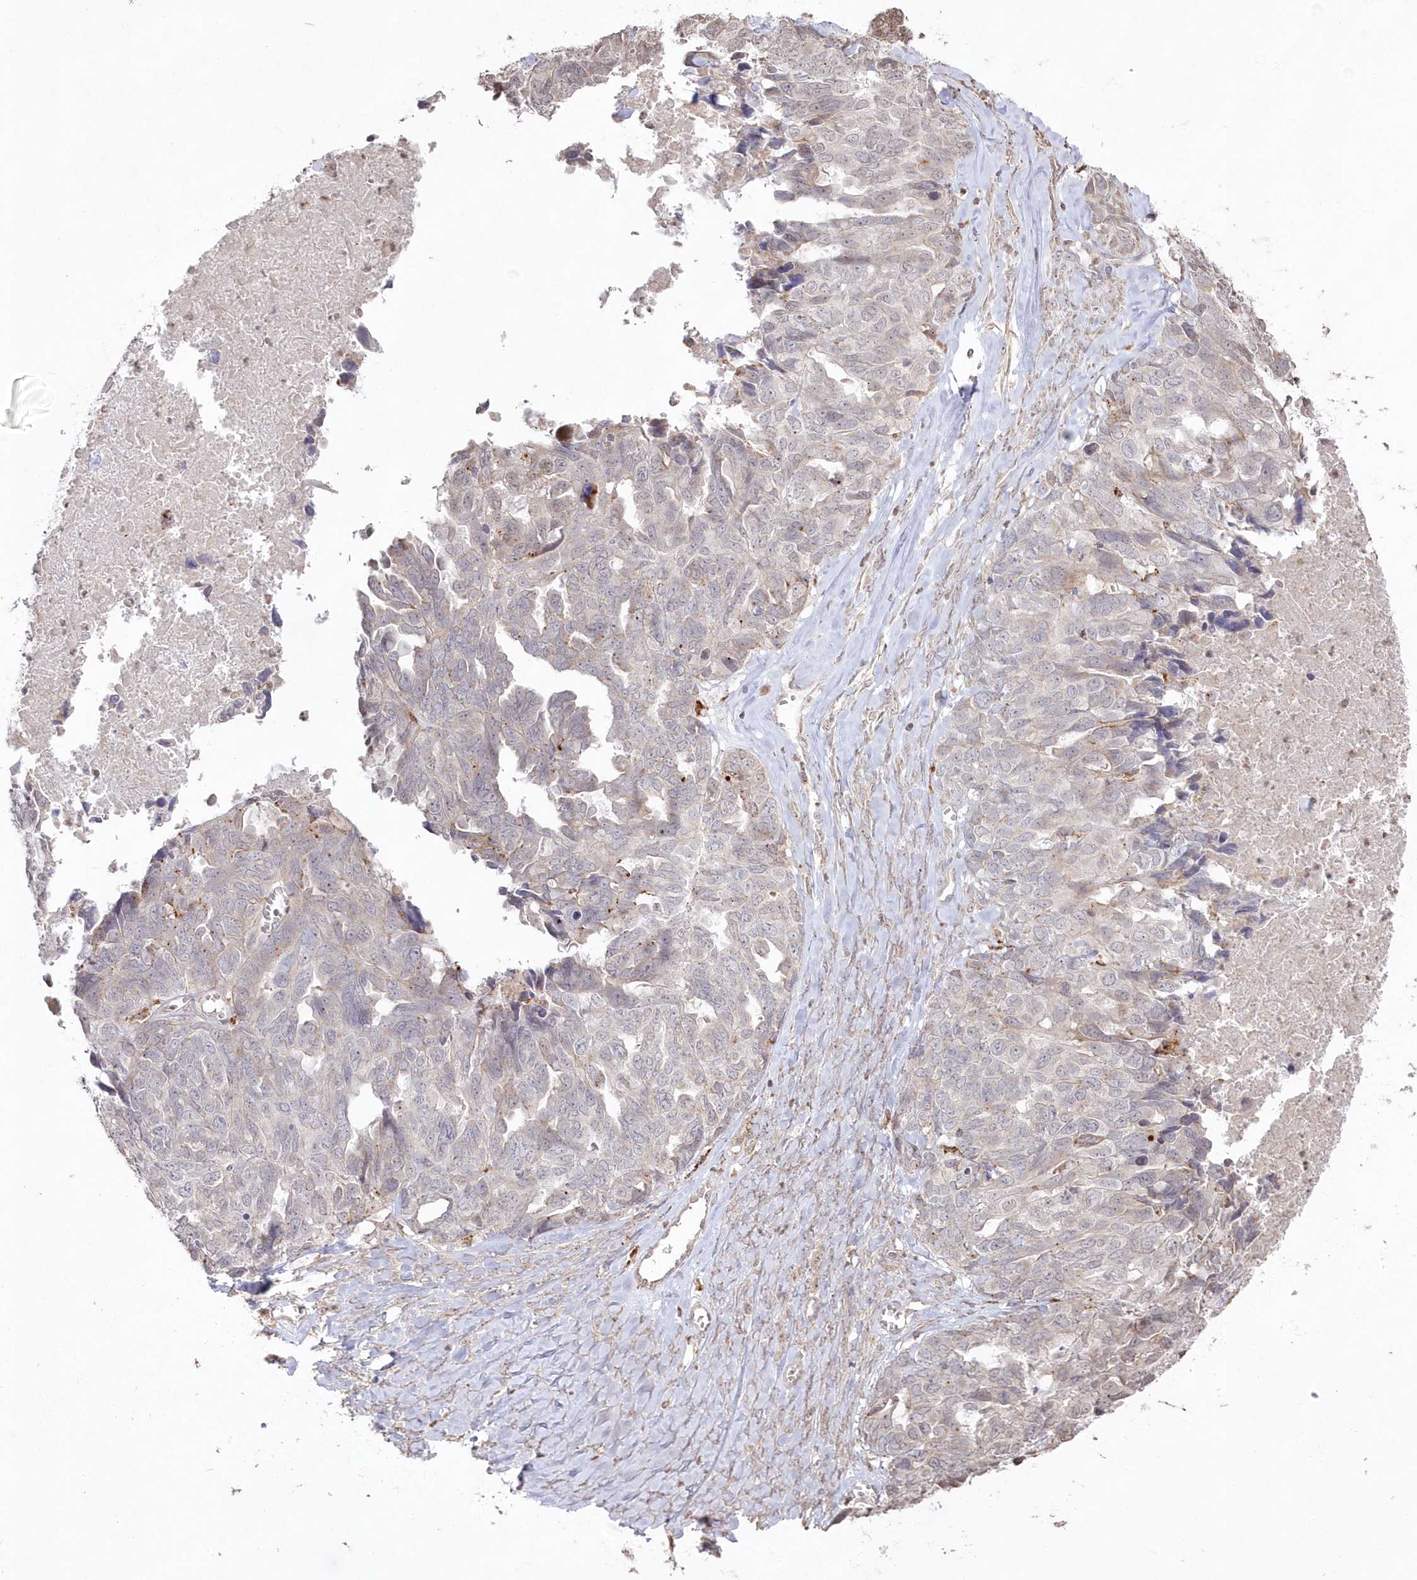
{"staining": {"intensity": "weak", "quantity": "<25%", "location": "cytoplasmic/membranous"}, "tissue": "ovarian cancer", "cell_type": "Tumor cells", "image_type": "cancer", "snomed": [{"axis": "morphology", "description": "Cystadenocarcinoma, serous, NOS"}, {"axis": "topography", "description": "Ovary"}], "caption": "Tumor cells are negative for protein expression in human ovarian serous cystadenocarcinoma.", "gene": "ARSB", "patient": {"sex": "female", "age": 79}}